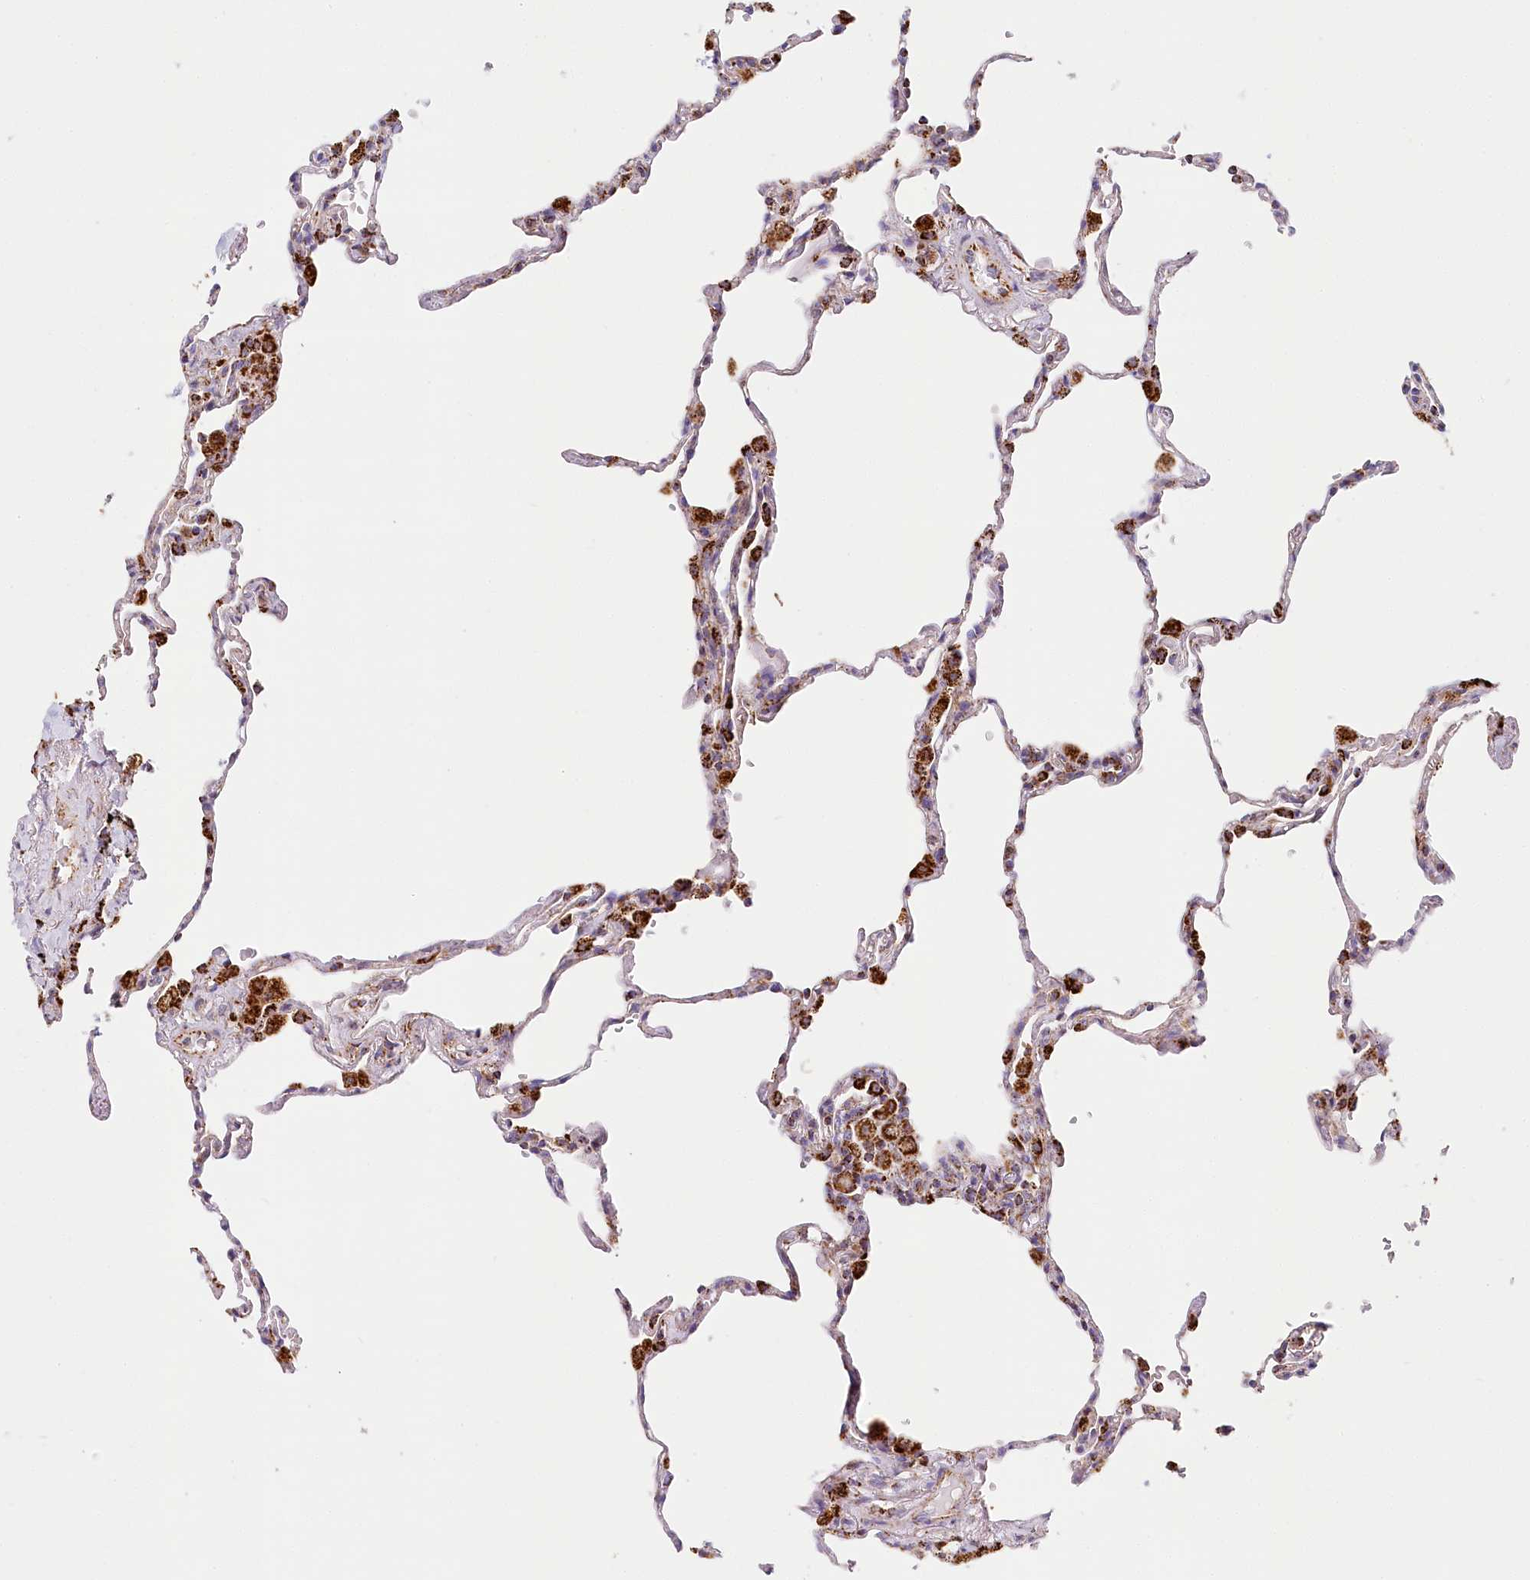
{"staining": {"intensity": "strong", "quantity": "<25%", "location": "cytoplasmic/membranous"}, "tissue": "lung", "cell_type": "Alveolar cells", "image_type": "normal", "snomed": [{"axis": "morphology", "description": "Normal tissue, NOS"}, {"axis": "topography", "description": "Lung"}], "caption": "DAB (3,3'-diaminobenzidine) immunohistochemical staining of unremarkable lung displays strong cytoplasmic/membranous protein staining in approximately <25% of alveolar cells.", "gene": "LSS", "patient": {"sex": "male", "age": 59}}